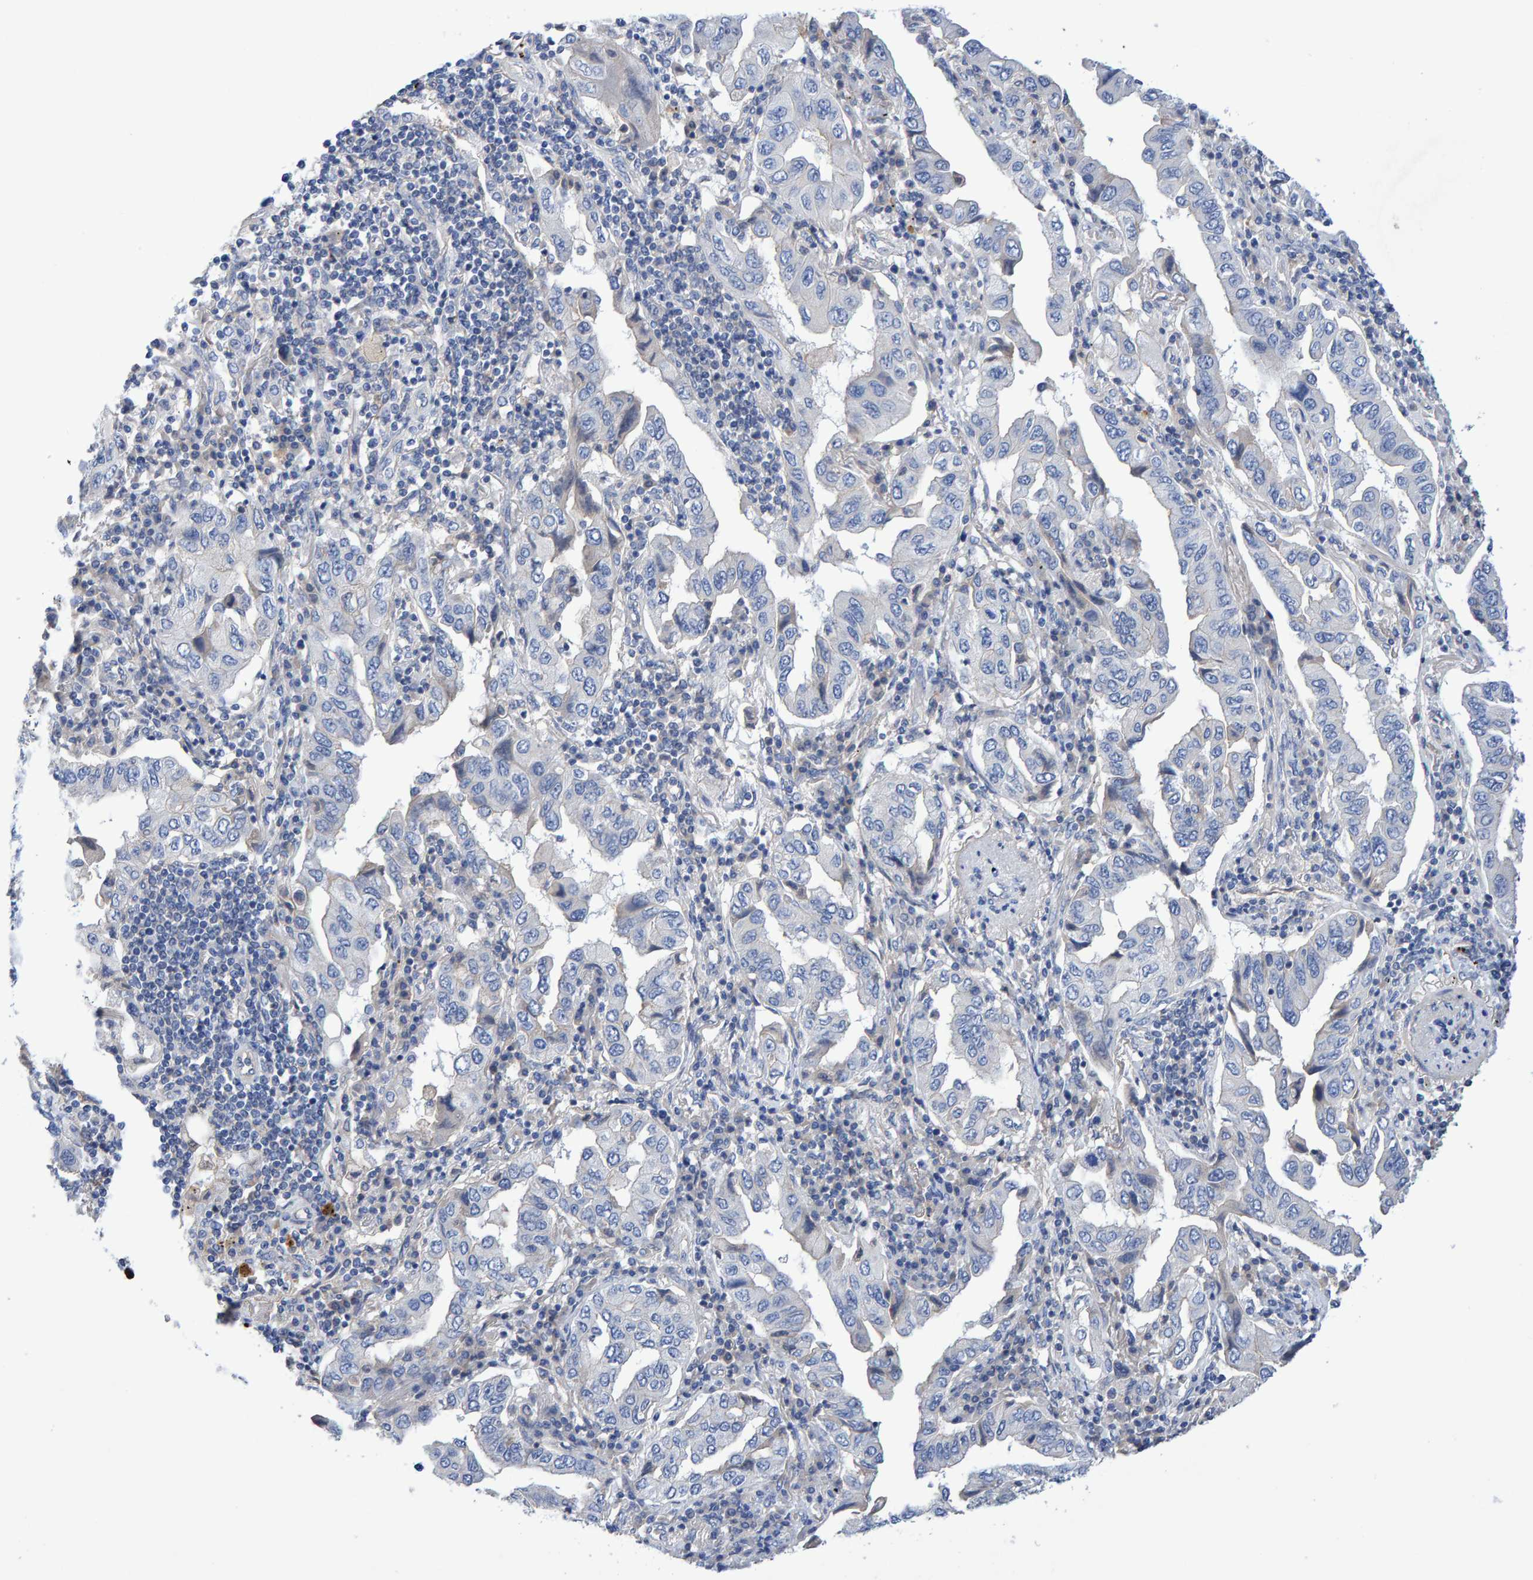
{"staining": {"intensity": "negative", "quantity": "none", "location": "none"}, "tissue": "lung cancer", "cell_type": "Tumor cells", "image_type": "cancer", "snomed": [{"axis": "morphology", "description": "Adenocarcinoma, NOS"}, {"axis": "topography", "description": "Lung"}], "caption": "Immunohistochemistry of human adenocarcinoma (lung) exhibits no positivity in tumor cells.", "gene": "EFR3A", "patient": {"sex": "female", "age": 65}}